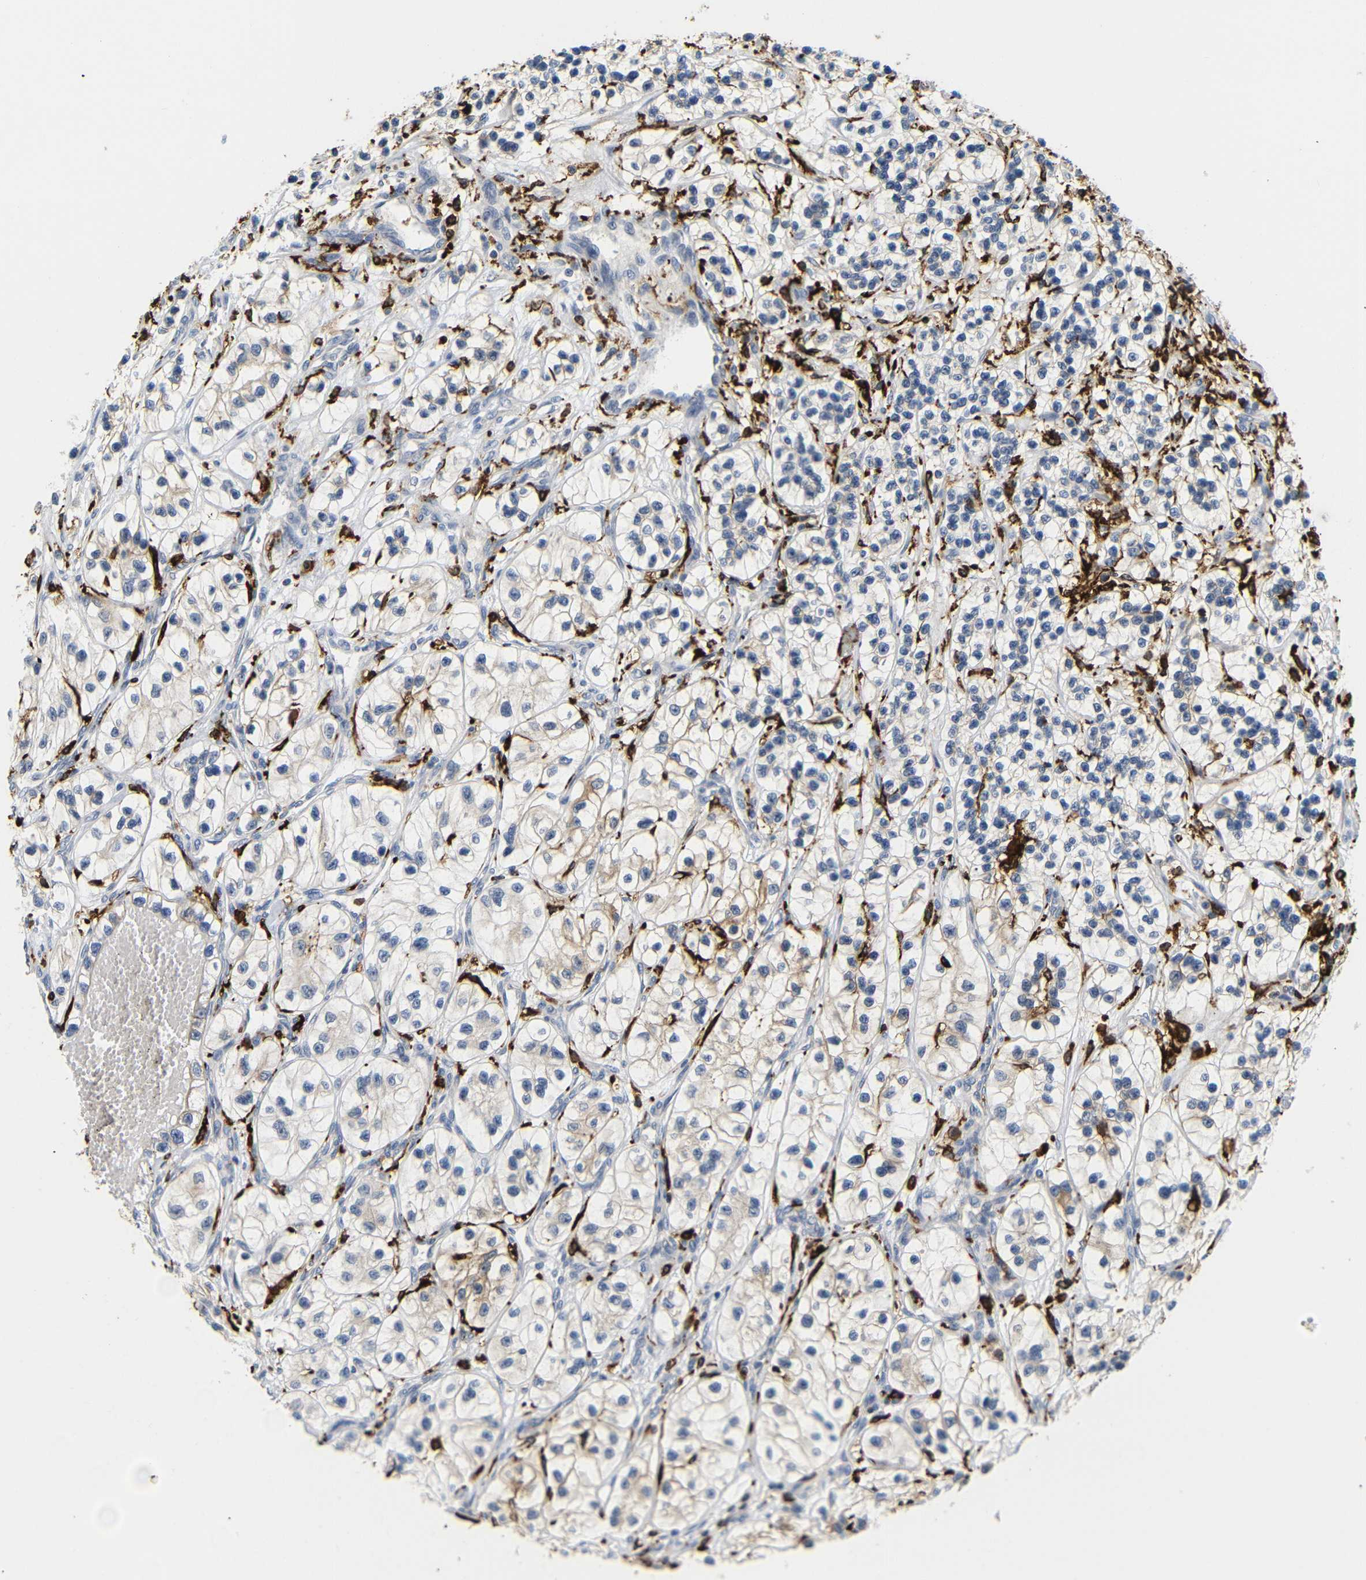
{"staining": {"intensity": "weak", "quantity": "25%-75%", "location": "cytoplasmic/membranous"}, "tissue": "renal cancer", "cell_type": "Tumor cells", "image_type": "cancer", "snomed": [{"axis": "morphology", "description": "Adenocarcinoma, NOS"}, {"axis": "topography", "description": "Kidney"}], "caption": "Renal cancer stained for a protein displays weak cytoplasmic/membranous positivity in tumor cells. (IHC, brightfield microscopy, high magnification).", "gene": "HLA-DQB1", "patient": {"sex": "female", "age": 57}}